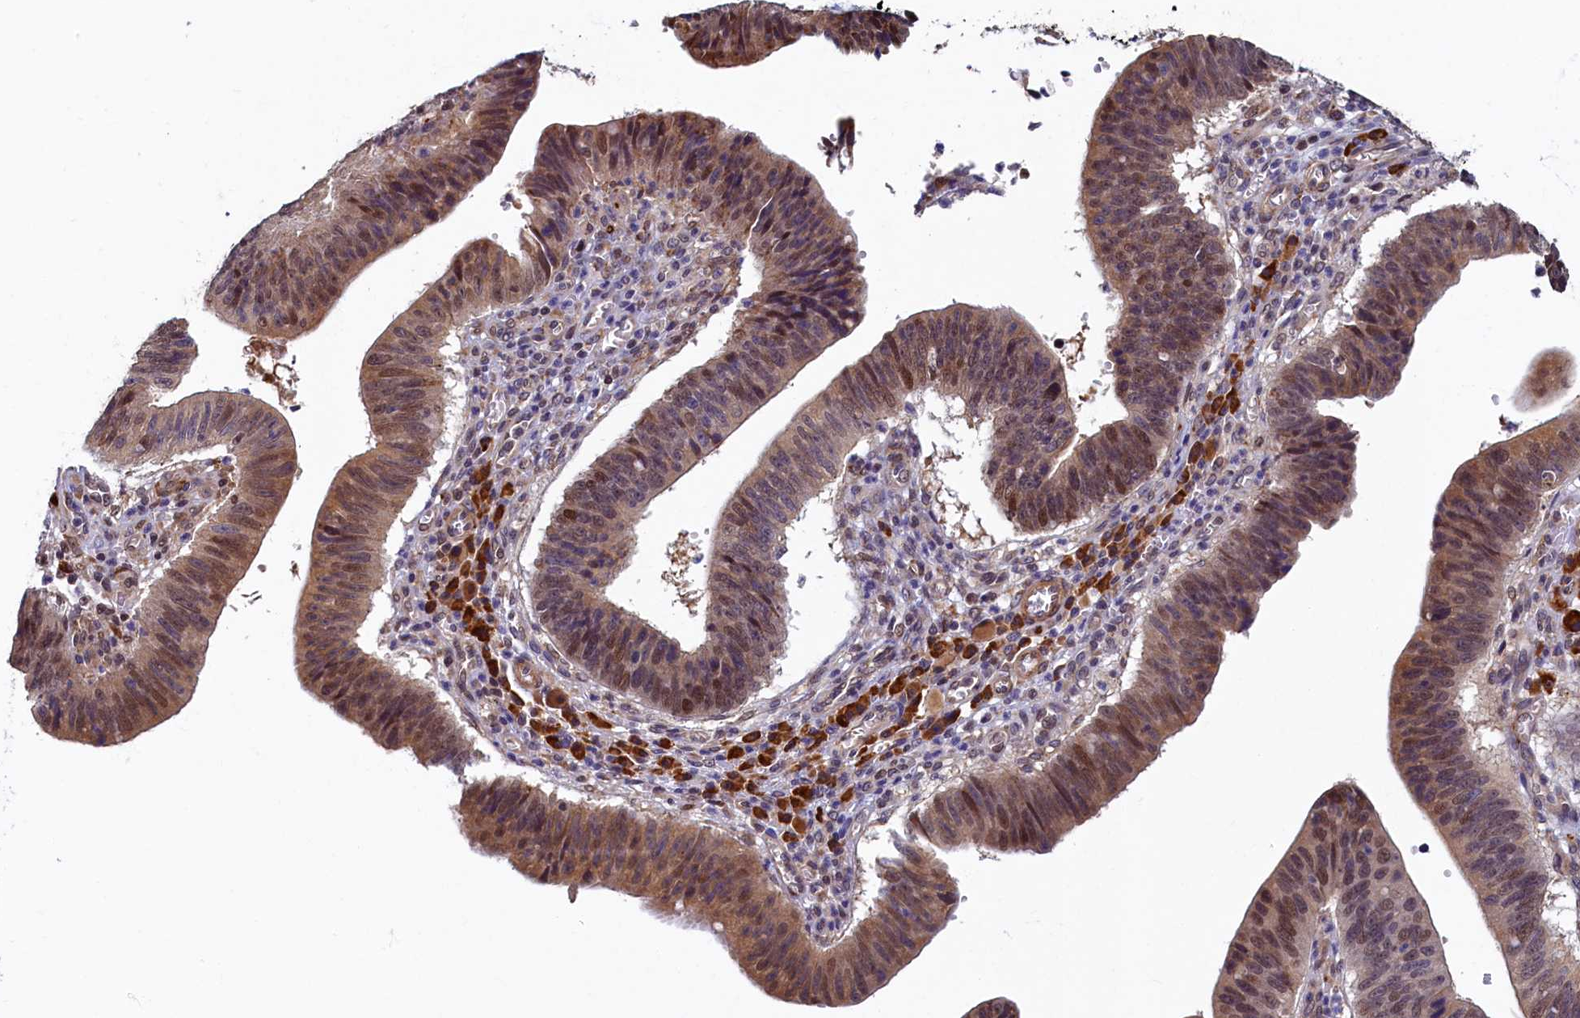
{"staining": {"intensity": "moderate", "quantity": "25%-75%", "location": "cytoplasmic/membranous,nuclear"}, "tissue": "stomach cancer", "cell_type": "Tumor cells", "image_type": "cancer", "snomed": [{"axis": "morphology", "description": "Adenocarcinoma, NOS"}, {"axis": "topography", "description": "Stomach"}], "caption": "Immunohistochemistry photomicrograph of neoplastic tissue: adenocarcinoma (stomach) stained using immunohistochemistry (IHC) demonstrates medium levels of moderate protein expression localized specifically in the cytoplasmic/membranous and nuclear of tumor cells, appearing as a cytoplasmic/membranous and nuclear brown color.", "gene": "SLC16A14", "patient": {"sex": "male", "age": 59}}